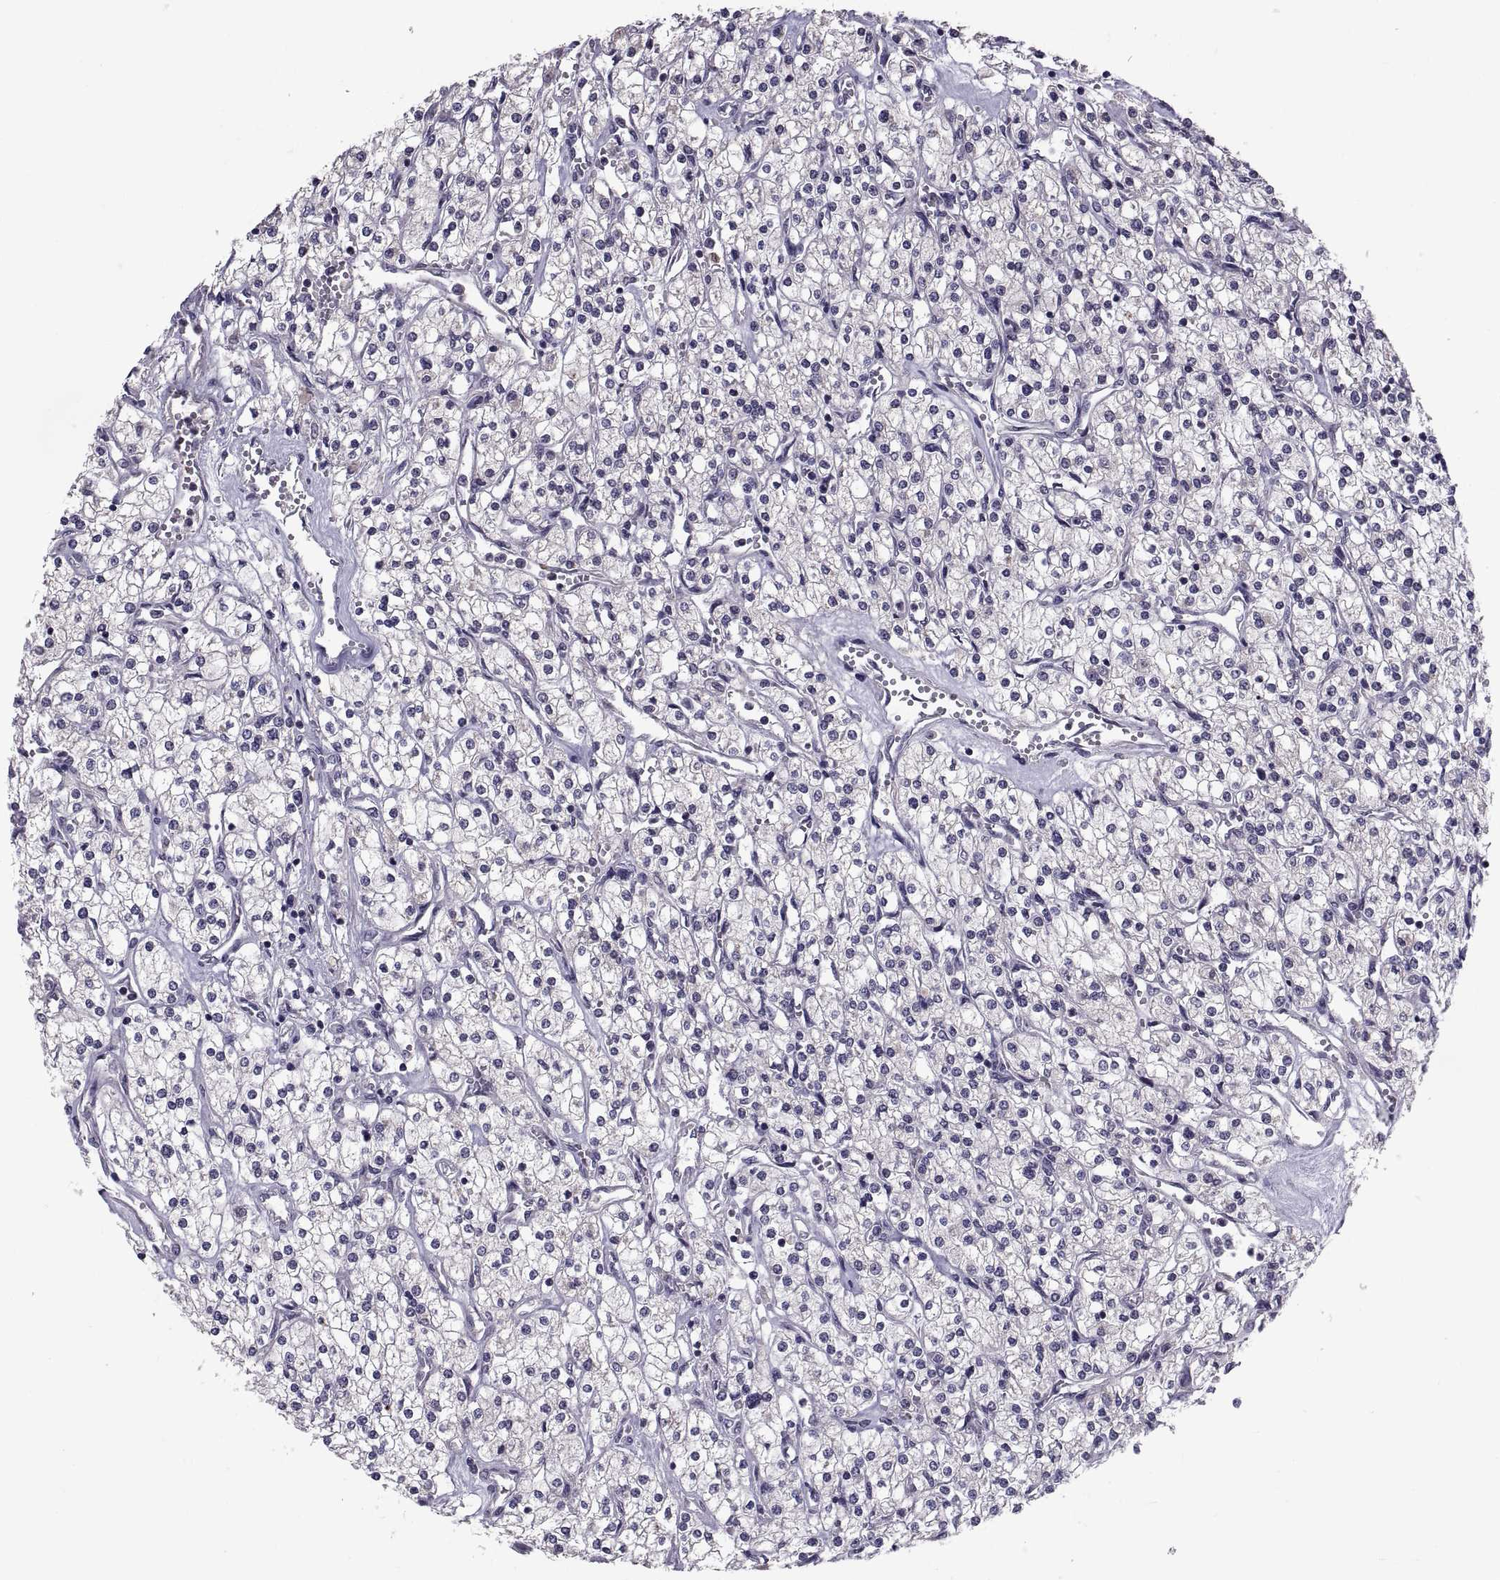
{"staining": {"intensity": "negative", "quantity": "none", "location": "none"}, "tissue": "renal cancer", "cell_type": "Tumor cells", "image_type": "cancer", "snomed": [{"axis": "morphology", "description": "Adenocarcinoma, NOS"}, {"axis": "topography", "description": "Kidney"}], "caption": "Histopathology image shows no protein staining in tumor cells of renal cancer tissue.", "gene": "NPTX2", "patient": {"sex": "male", "age": 80}}